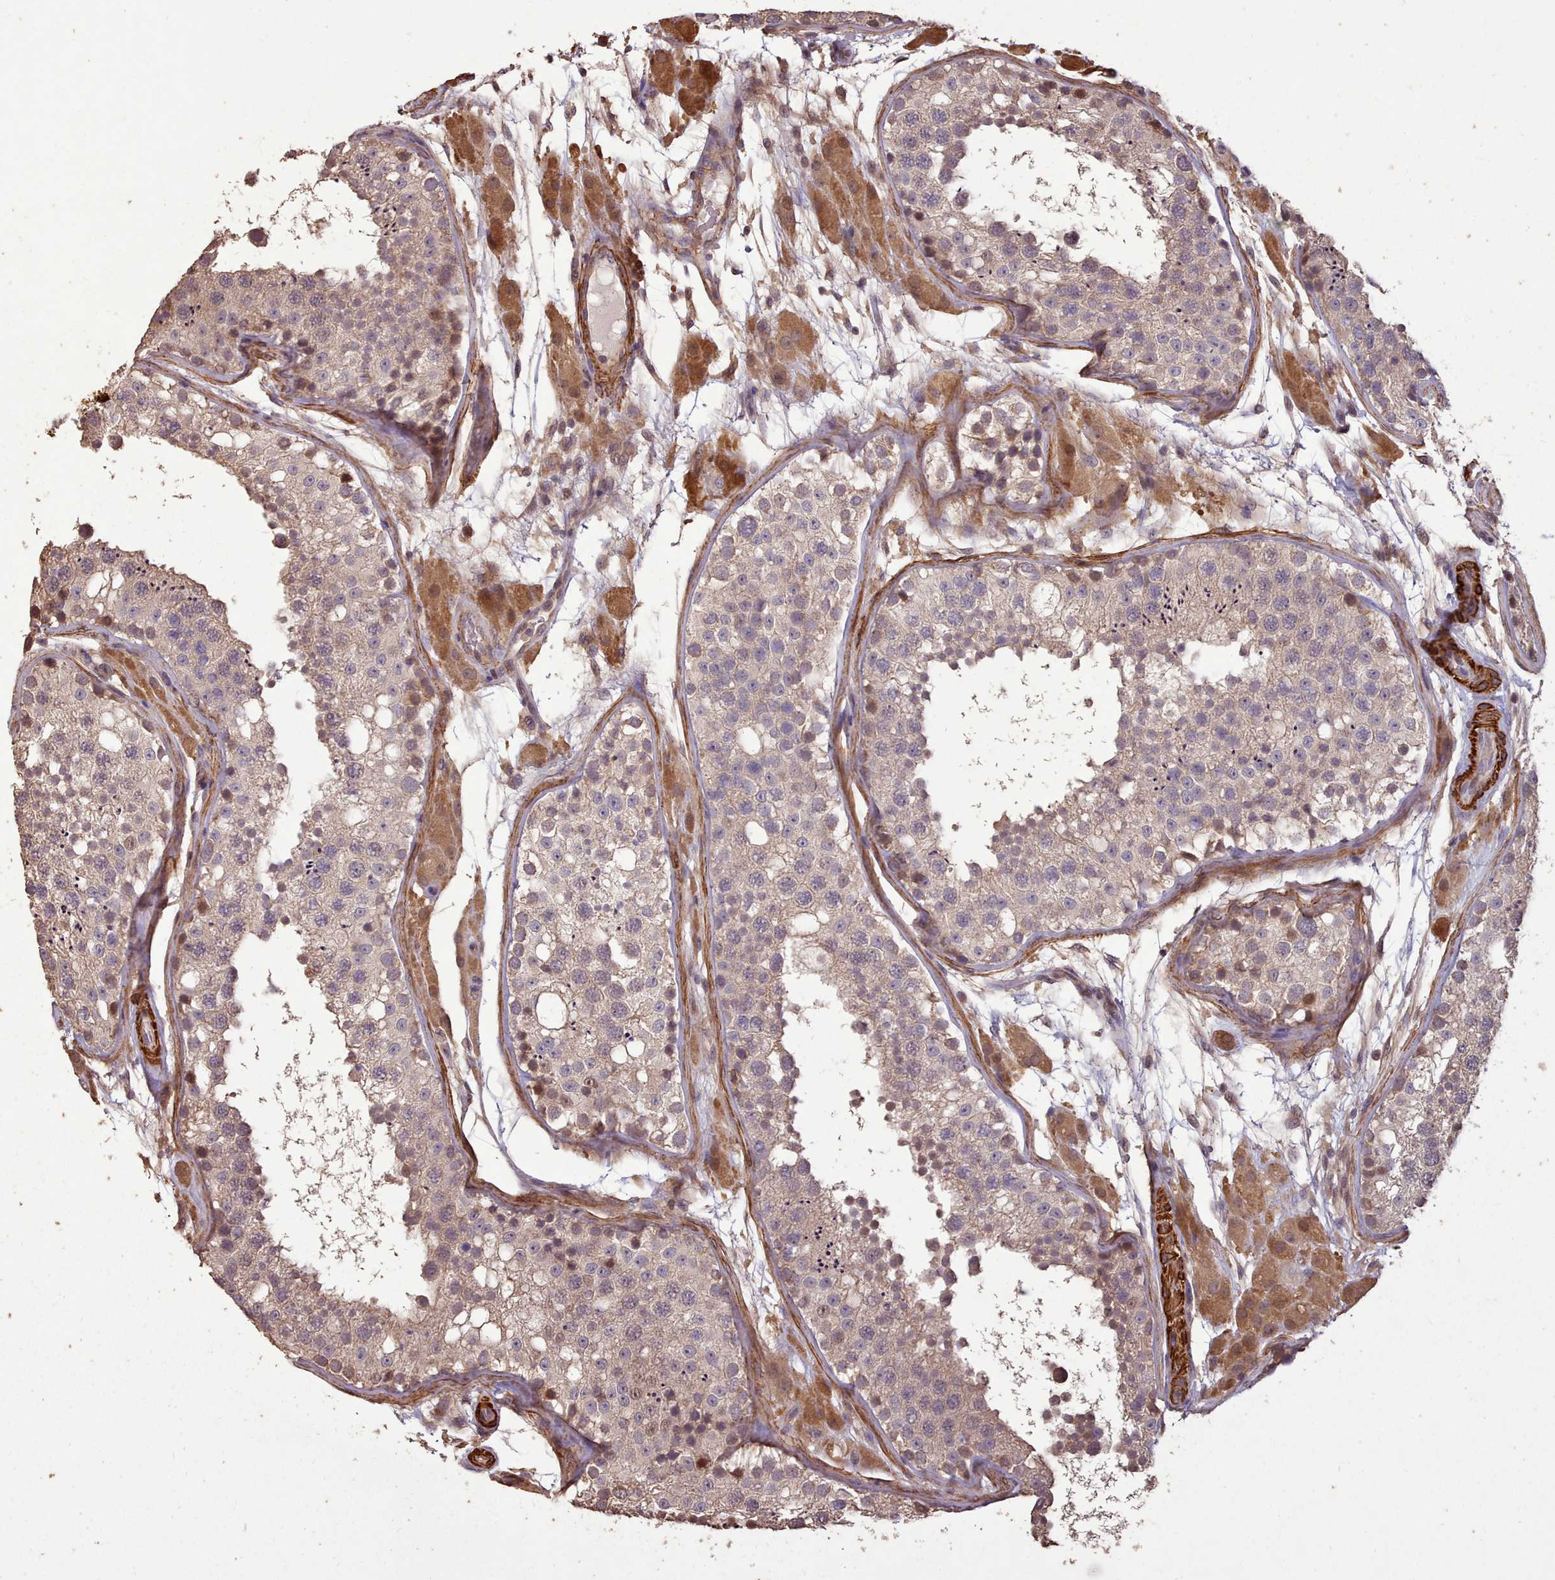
{"staining": {"intensity": "moderate", "quantity": "<25%", "location": "cytoplasmic/membranous,nuclear"}, "tissue": "testis", "cell_type": "Cells in seminiferous ducts", "image_type": "normal", "snomed": [{"axis": "morphology", "description": "Normal tissue, NOS"}, {"axis": "topography", "description": "Testis"}], "caption": "Cells in seminiferous ducts reveal low levels of moderate cytoplasmic/membranous,nuclear expression in approximately <25% of cells in benign human testis.", "gene": "NLRC4", "patient": {"sex": "male", "age": 26}}